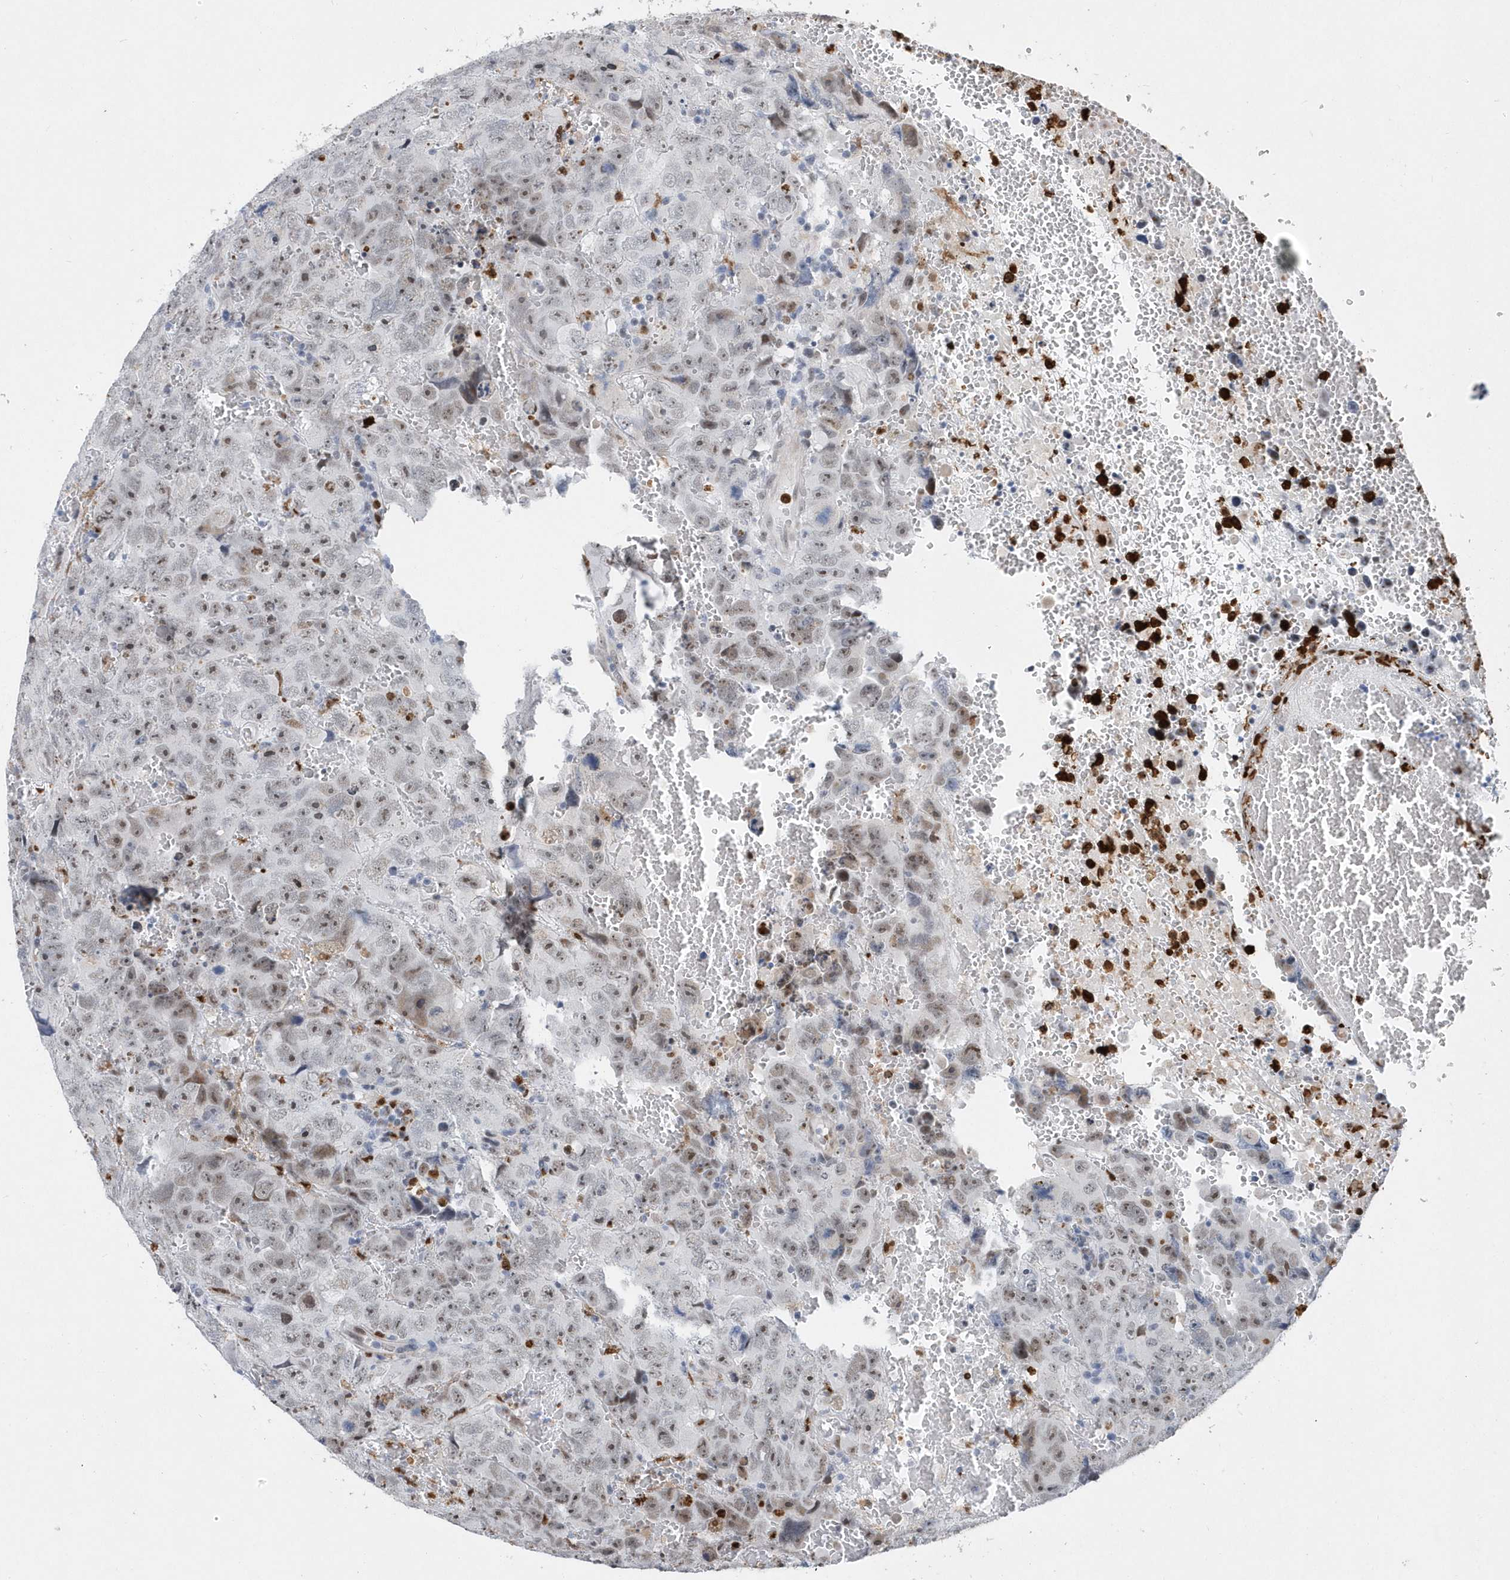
{"staining": {"intensity": "weak", "quantity": "25%-75%", "location": "nuclear"}, "tissue": "testis cancer", "cell_type": "Tumor cells", "image_type": "cancer", "snomed": [{"axis": "morphology", "description": "Carcinoma, Embryonal, NOS"}, {"axis": "topography", "description": "Testis"}], "caption": "Weak nuclear protein staining is appreciated in approximately 25%-75% of tumor cells in testis cancer (embryonal carcinoma).", "gene": "RPP30", "patient": {"sex": "male", "age": 45}}